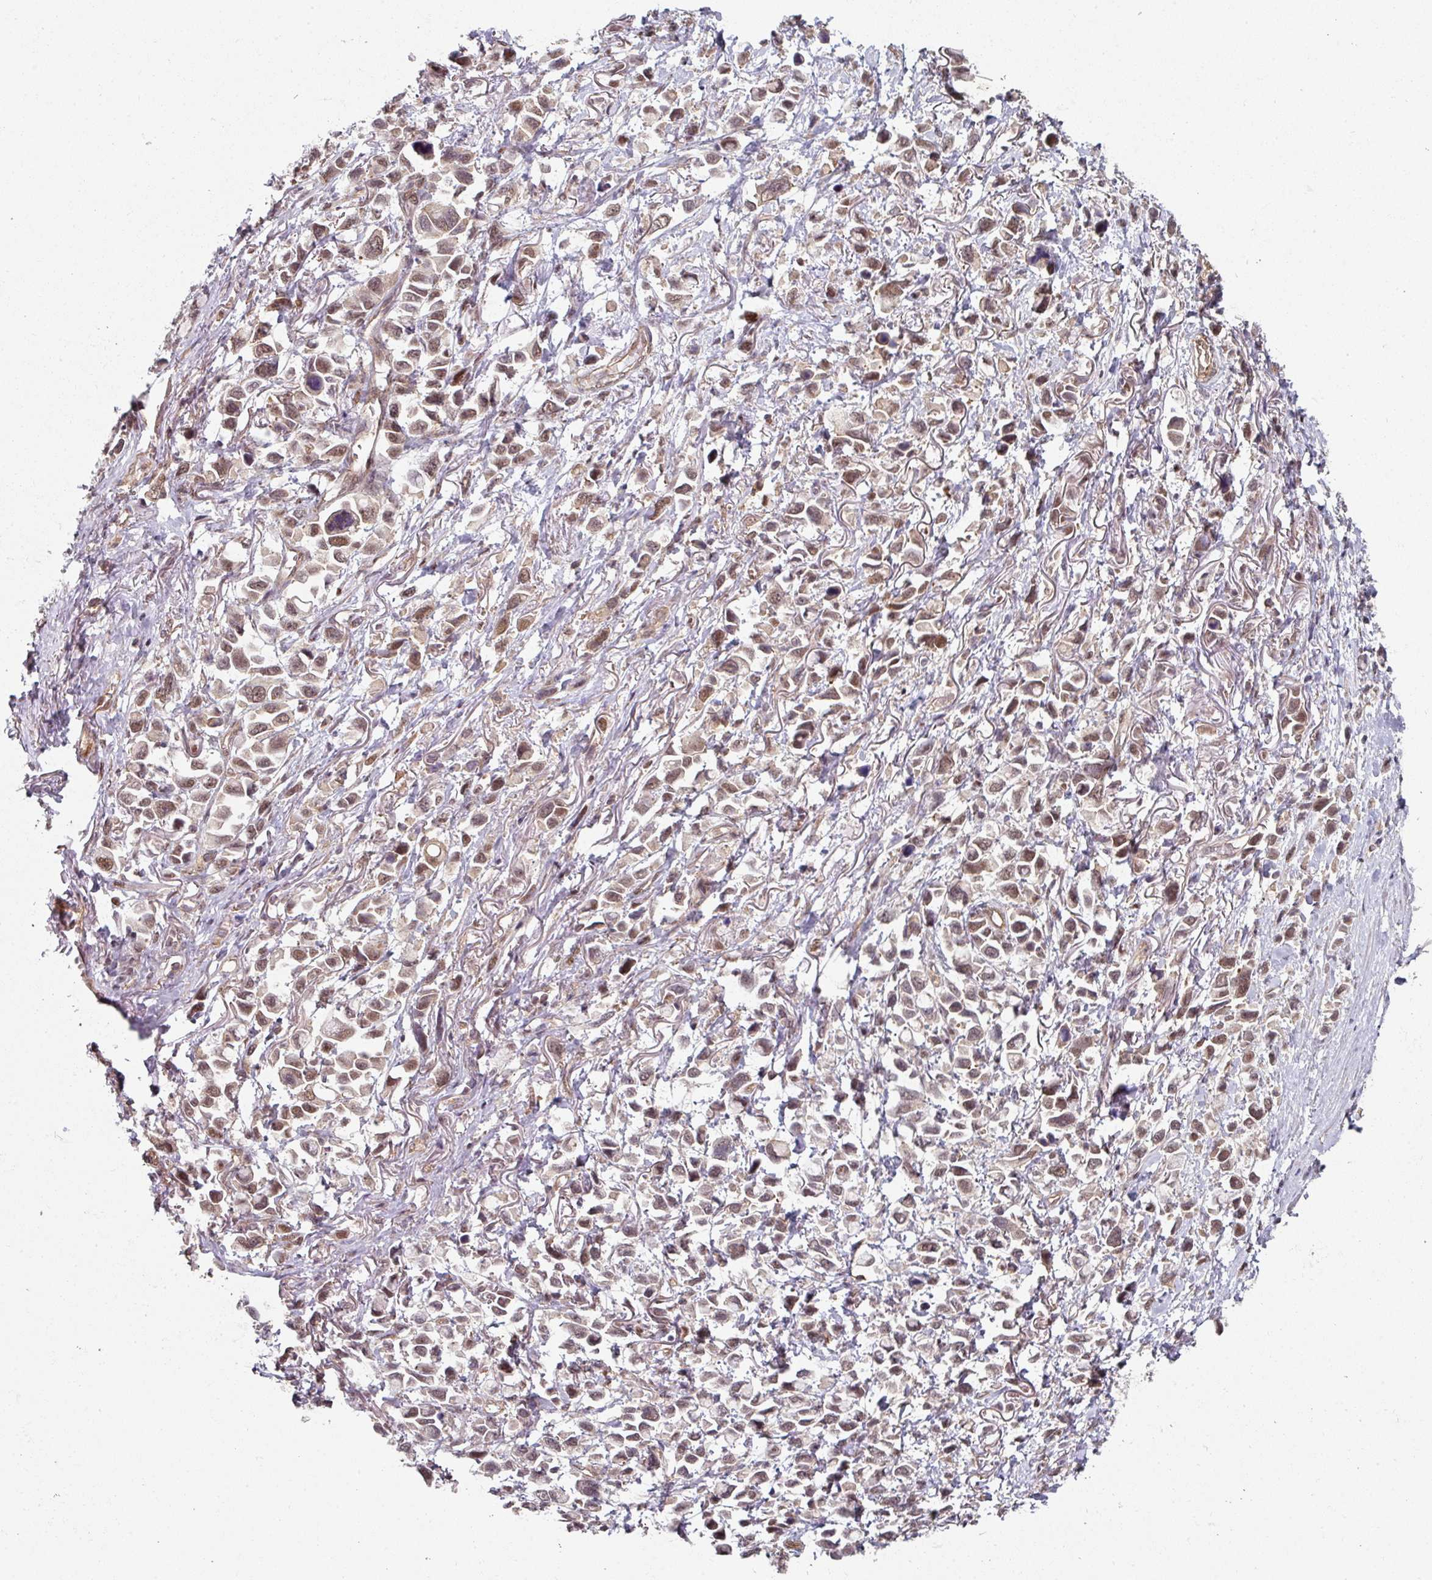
{"staining": {"intensity": "moderate", "quantity": ">75%", "location": "nuclear"}, "tissue": "stomach cancer", "cell_type": "Tumor cells", "image_type": "cancer", "snomed": [{"axis": "morphology", "description": "Adenocarcinoma, NOS"}, {"axis": "topography", "description": "Stomach"}], "caption": "The micrograph reveals immunohistochemical staining of stomach adenocarcinoma. There is moderate nuclear positivity is seen in about >75% of tumor cells.", "gene": "PSME3IP1", "patient": {"sex": "female", "age": 81}}